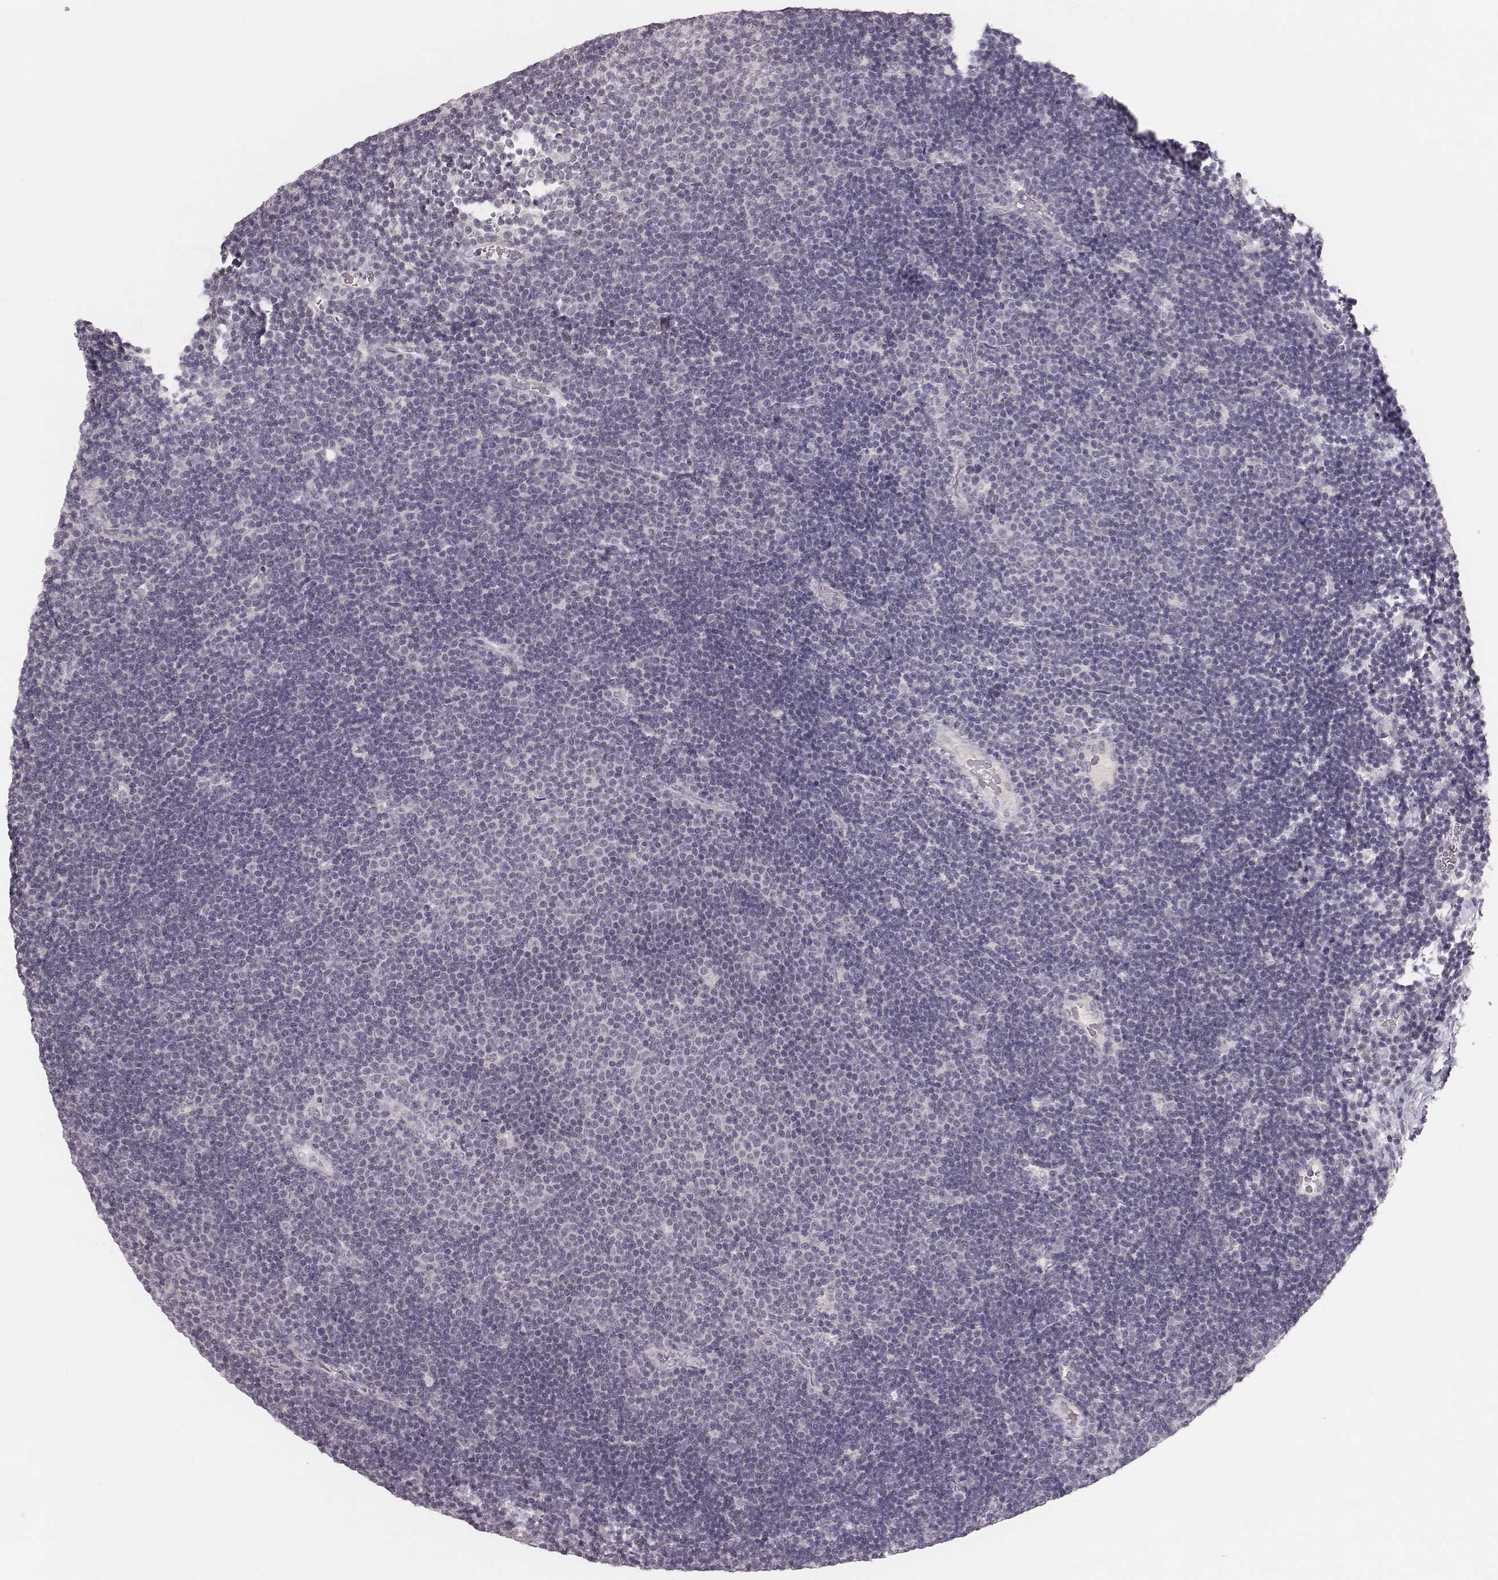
{"staining": {"intensity": "negative", "quantity": "none", "location": "none"}, "tissue": "lymphoma", "cell_type": "Tumor cells", "image_type": "cancer", "snomed": [{"axis": "morphology", "description": "Malignant lymphoma, non-Hodgkin's type, Low grade"}, {"axis": "topography", "description": "Brain"}], "caption": "Immunohistochemical staining of low-grade malignant lymphoma, non-Hodgkin's type exhibits no significant expression in tumor cells.", "gene": "LY6K", "patient": {"sex": "female", "age": 66}}